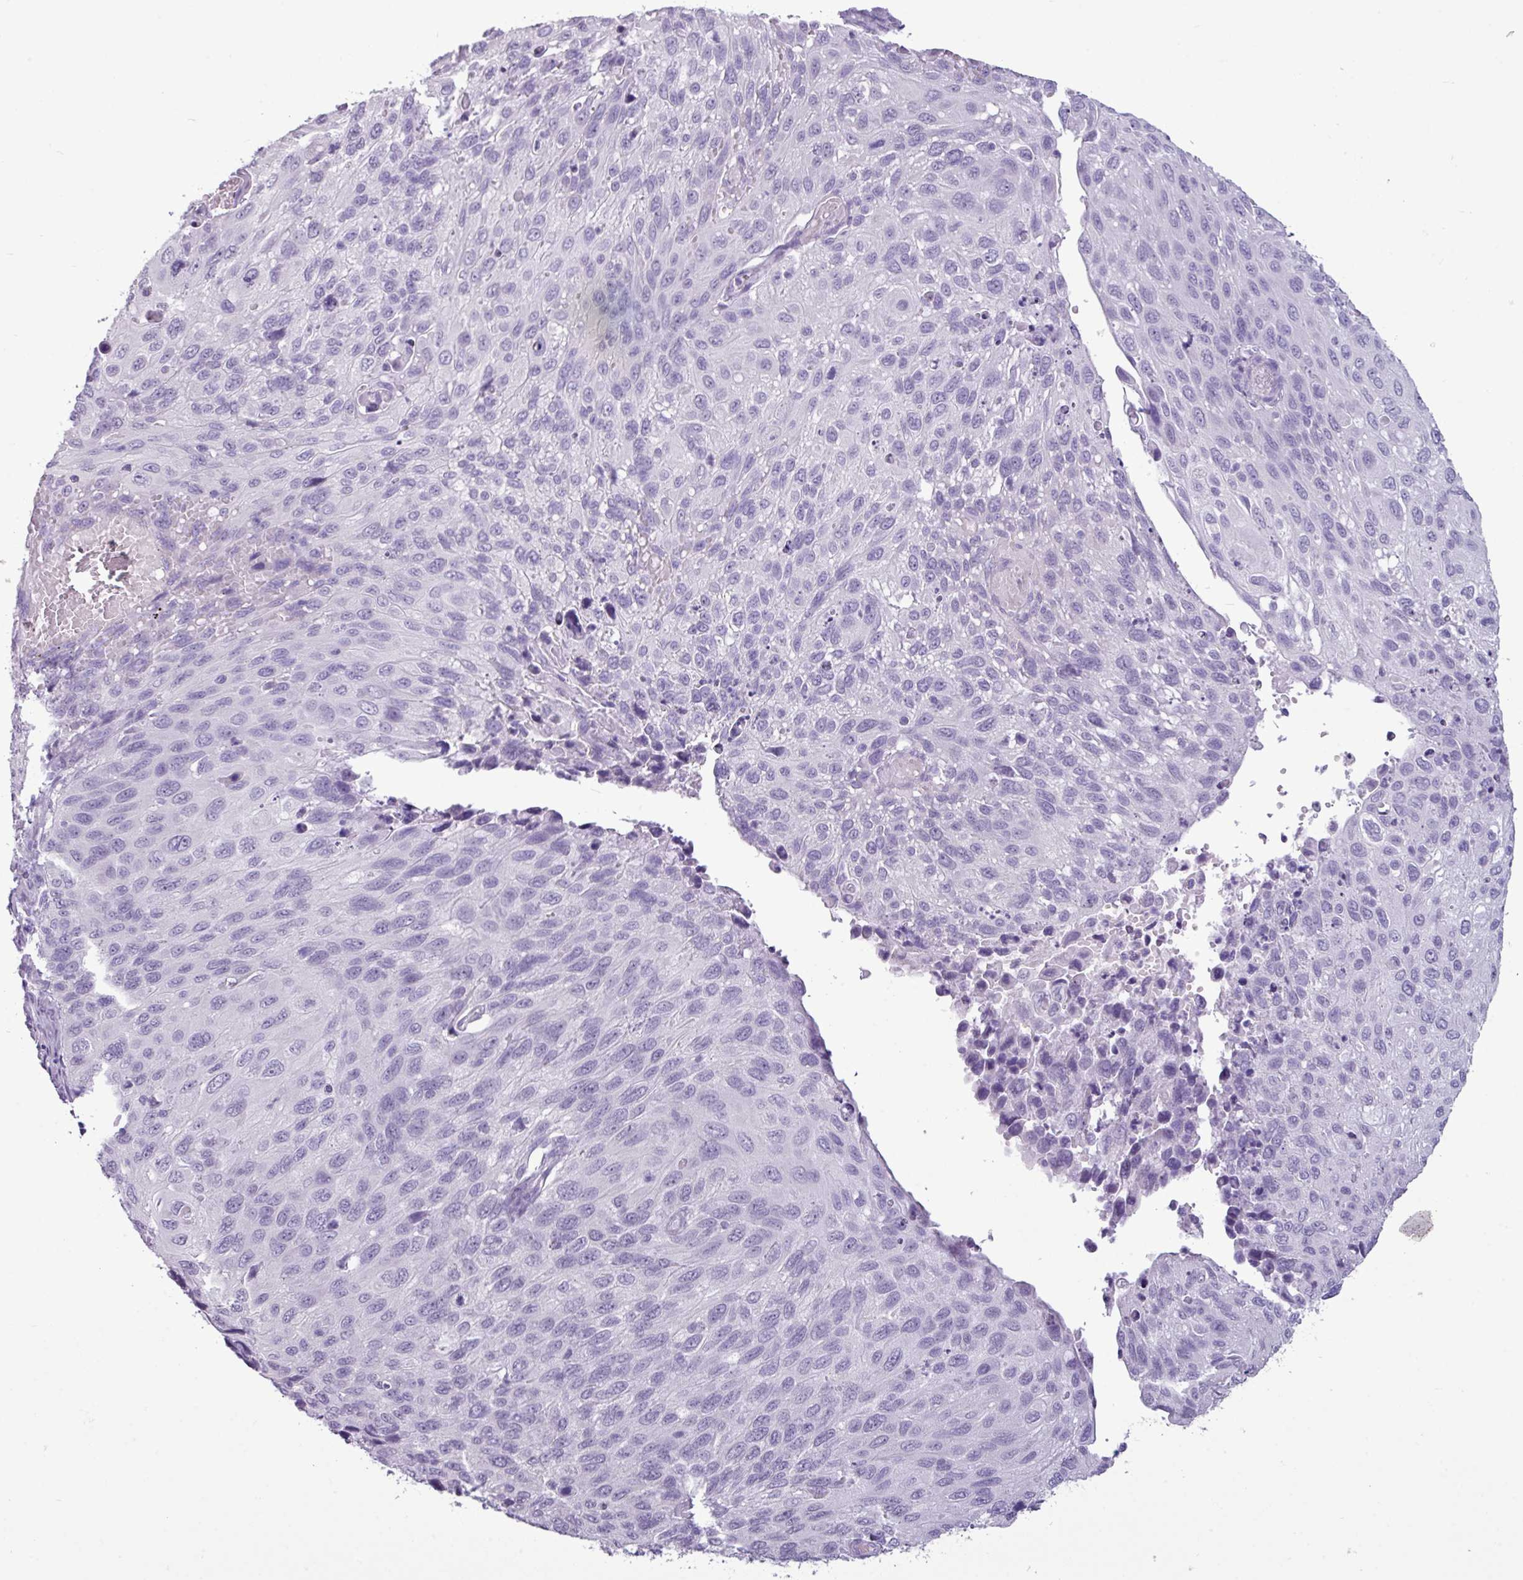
{"staining": {"intensity": "negative", "quantity": "none", "location": "none"}, "tissue": "cervical cancer", "cell_type": "Tumor cells", "image_type": "cancer", "snomed": [{"axis": "morphology", "description": "Squamous cell carcinoma, NOS"}, {"axis": "topography", "description": "Cervix"}], "caption": "Tumor cells show no significant expression in squamous cell carcinoma (cervical). (DAB immunohistochemistry (IHC), high magnification).", "gene": "AMY2A", "patient": {"sex": "female", "age": 70}}